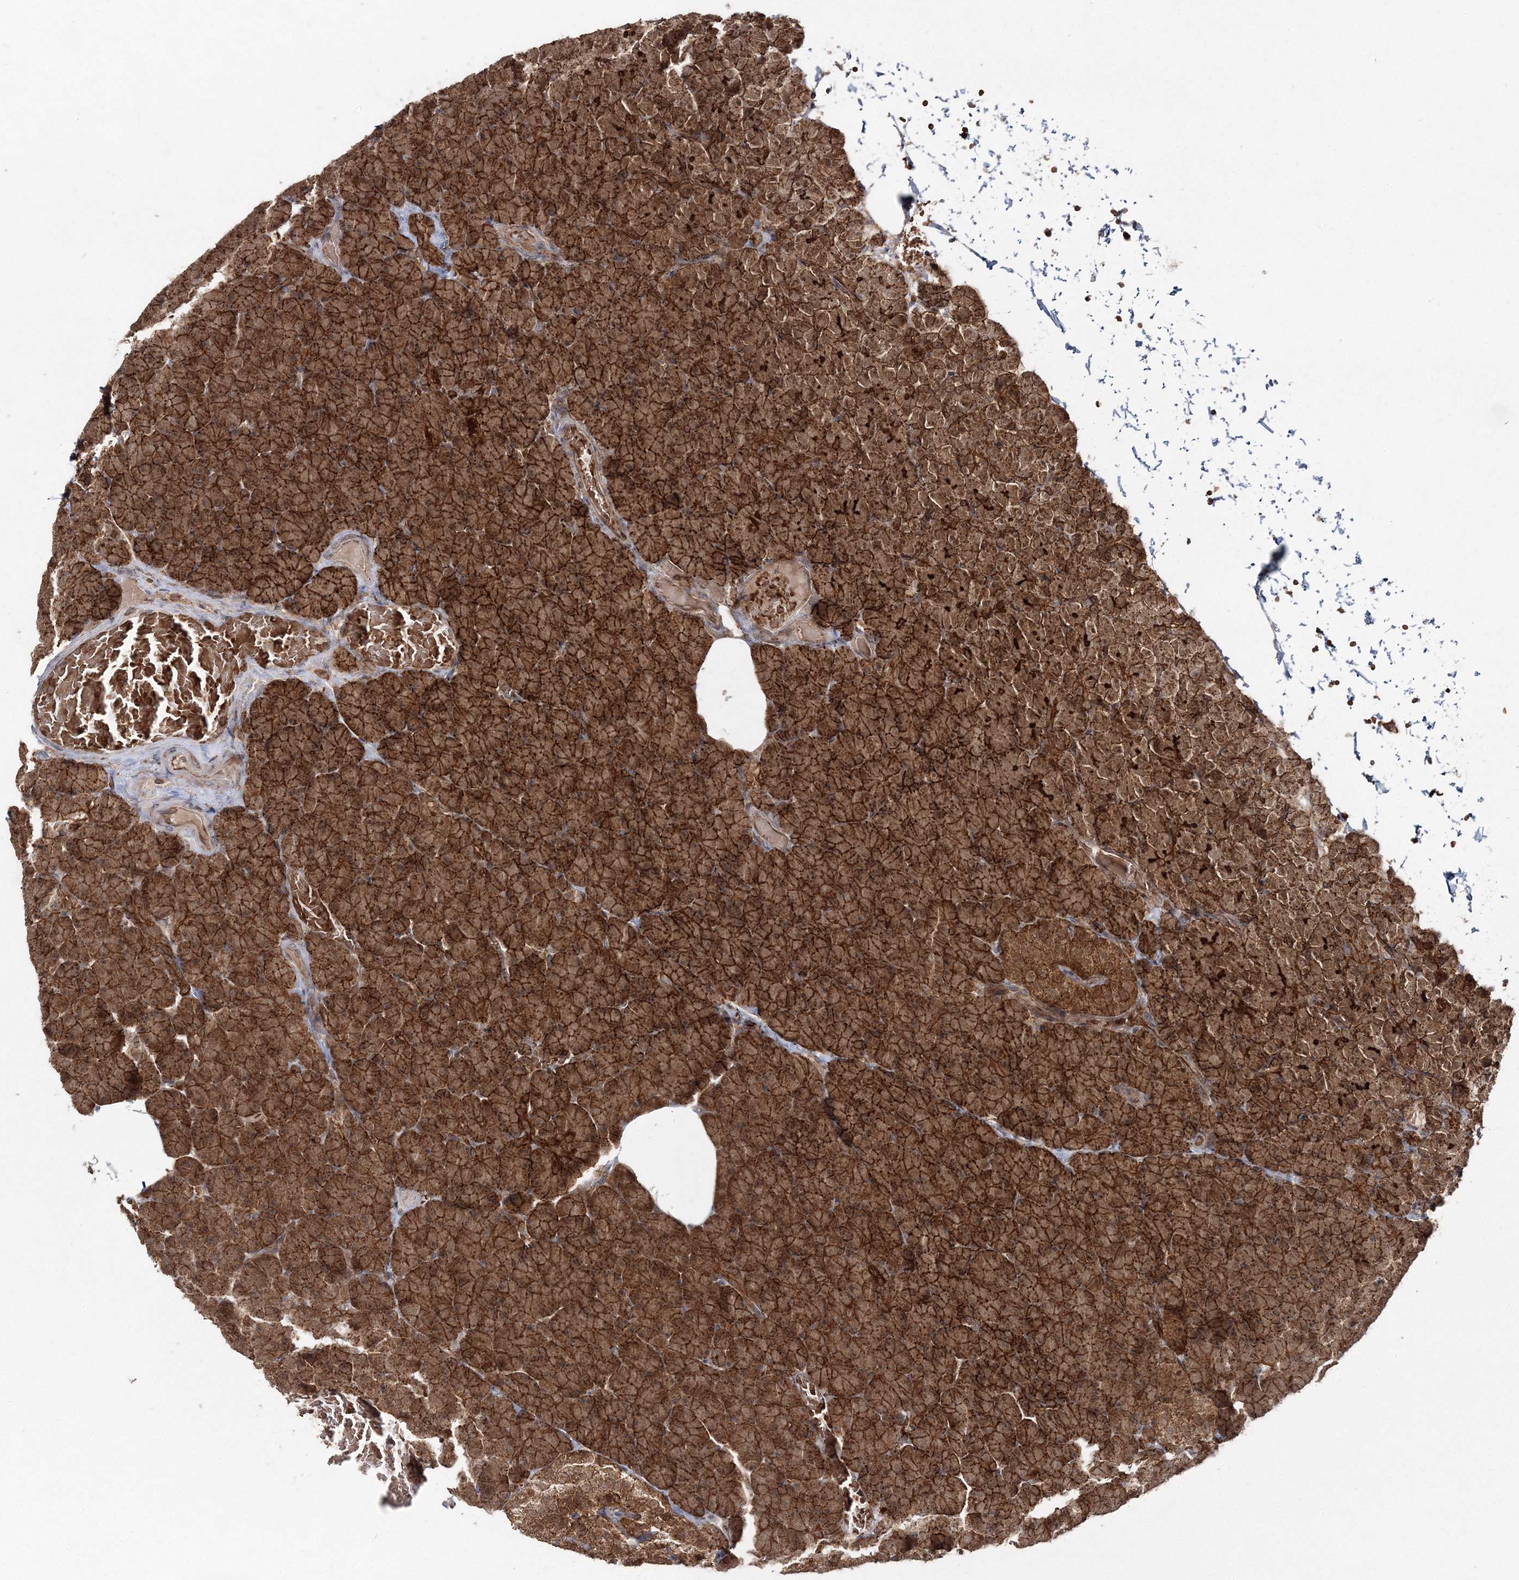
{"staining": {"intensity": "strong", "quantity": ">75%", "location": "cytoplasmic/membranous"}, "tissue": "pancreas", "cell_type": "Exocrine glandular cells", "image_type": "normal", "snomed": [{"axis": "morphology", "description": "Normal tissue, NOS"}, {"axis": "topography", "description": "Pancreas"}], "caption": "Pancreas stained for a protein (brown) demonstrates strong cytoplasmic/membranous positive expression in approximately >75% of exocrine glandular cells.", "gene": "PCBD2", "patient": {"sex": "female", "age": 43}}